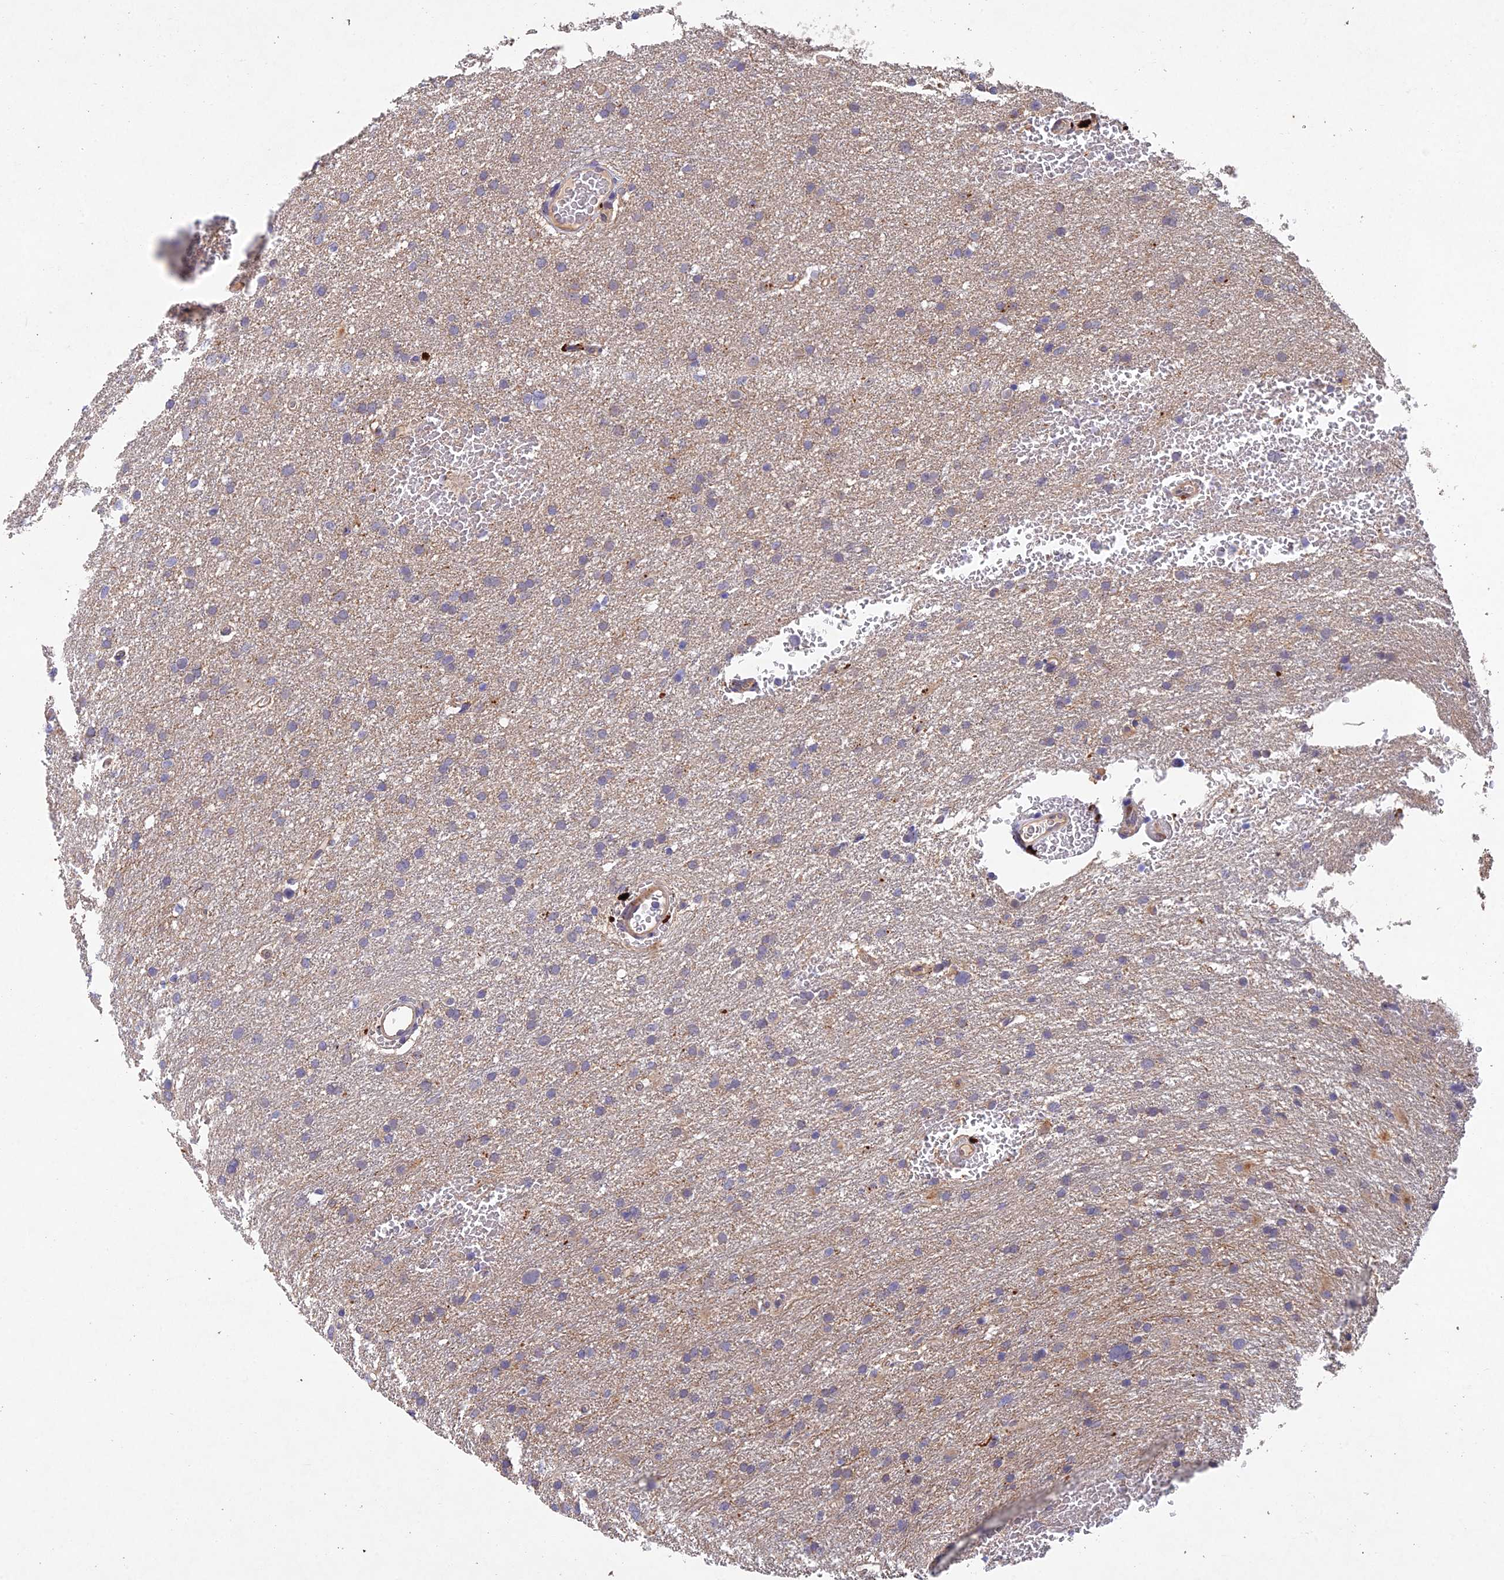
{"staining": {"intensity": "weak", "quantity": "<25%", "location": "cytoplasmic/membranous"}, "tissue": "glioma", "cell_type": "Tumor cells", "image_type": "cancer", "snomed": [{"axis": "morphology", "description": "Glioma, malignant, High grade"}, {"axis": "topography", "description": "Cerebral cortex"}], "caption": "Tumor cells show no significant protein positivity in malignant high-grade glioma.", "gene": "NSMCE1", "patient": {"sex": "female", "age": 36}}